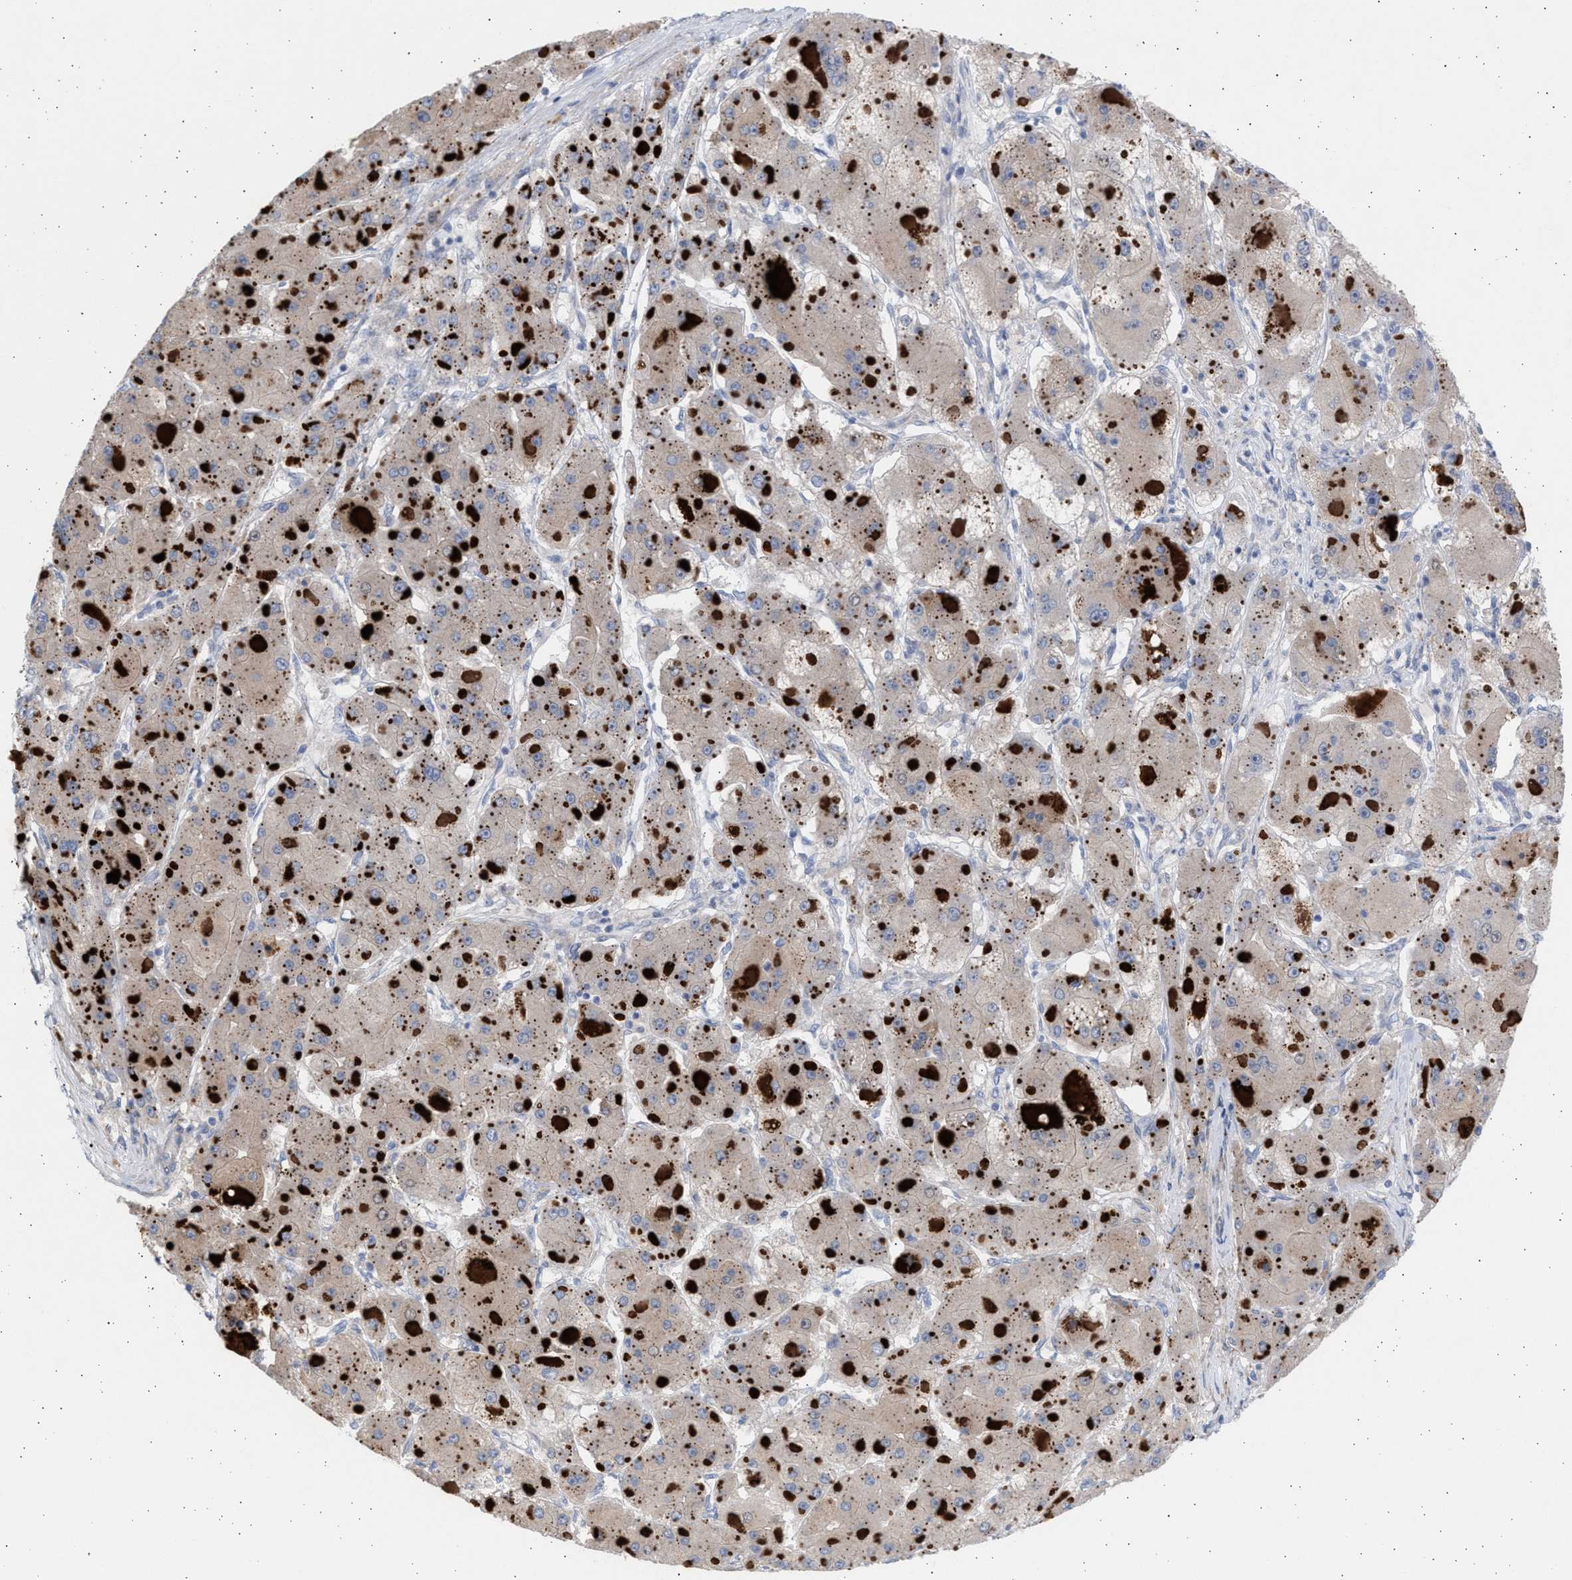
{"staining": {"intensity": "weak", "quantity": ">75%", "location": "cytoplasmic/membranous"}, "tissue": "liver cancer", "cell_type": "Tumor cells", "image_type": "cancer", "snomed": [{"axis": "morphology", "description": "Carcinoma, Hepatocellular, NOS"}, {"axis": "topography", "description": "Liver"}], "caption": "Tumor cells show low levels of weak cytoplasmic/membranous staining in about >75% of cells in human liver cancer. (Brightfield microscopy of DAB IHC at high magnification).", "gene": "NBR1", "patient": {"sex": "female", "age": 73}}